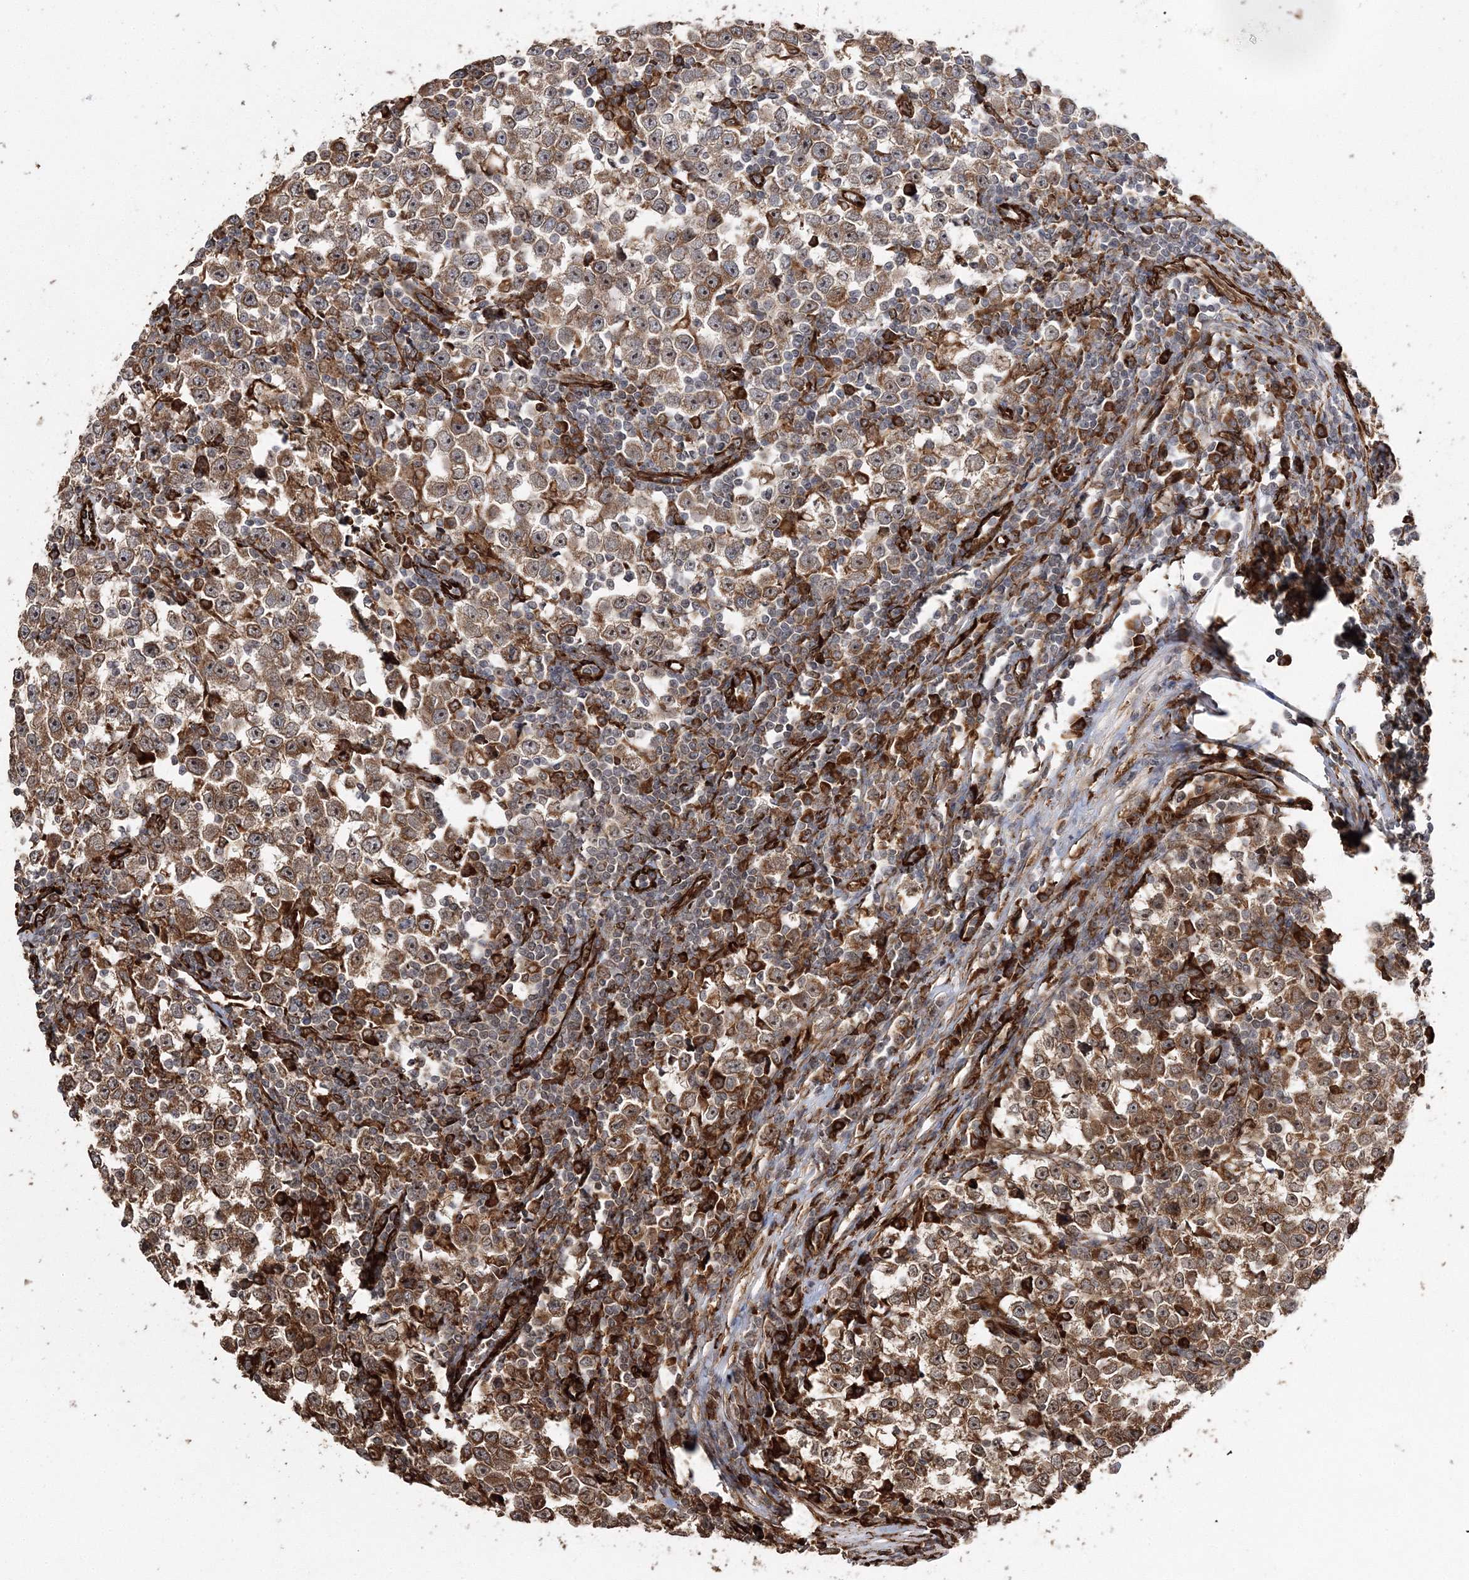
{"staining": {"intensity": "moderate", "quantity": ">75%", "location": "cytoplasmic/membranous"}, "tissue": "testis cancer", "cell_type": "Tumor cells", "image_type": "cancer", "snomed": [{"axis": "morphology", "description": "Normal tissue, NOS"}, {"axis": "morphology", "description": "Seminoma, NOS"}, {"axis": "topography", "description": "Testis"}], "caption": "A medium amount of moderate cytoplasmic/membranous positivity is identified in approximately >75% of tumor cells in testis cancer (seminoma) tissue.", "gene": "SCRN3", "patient": {"sex": "male", "age": 43}}